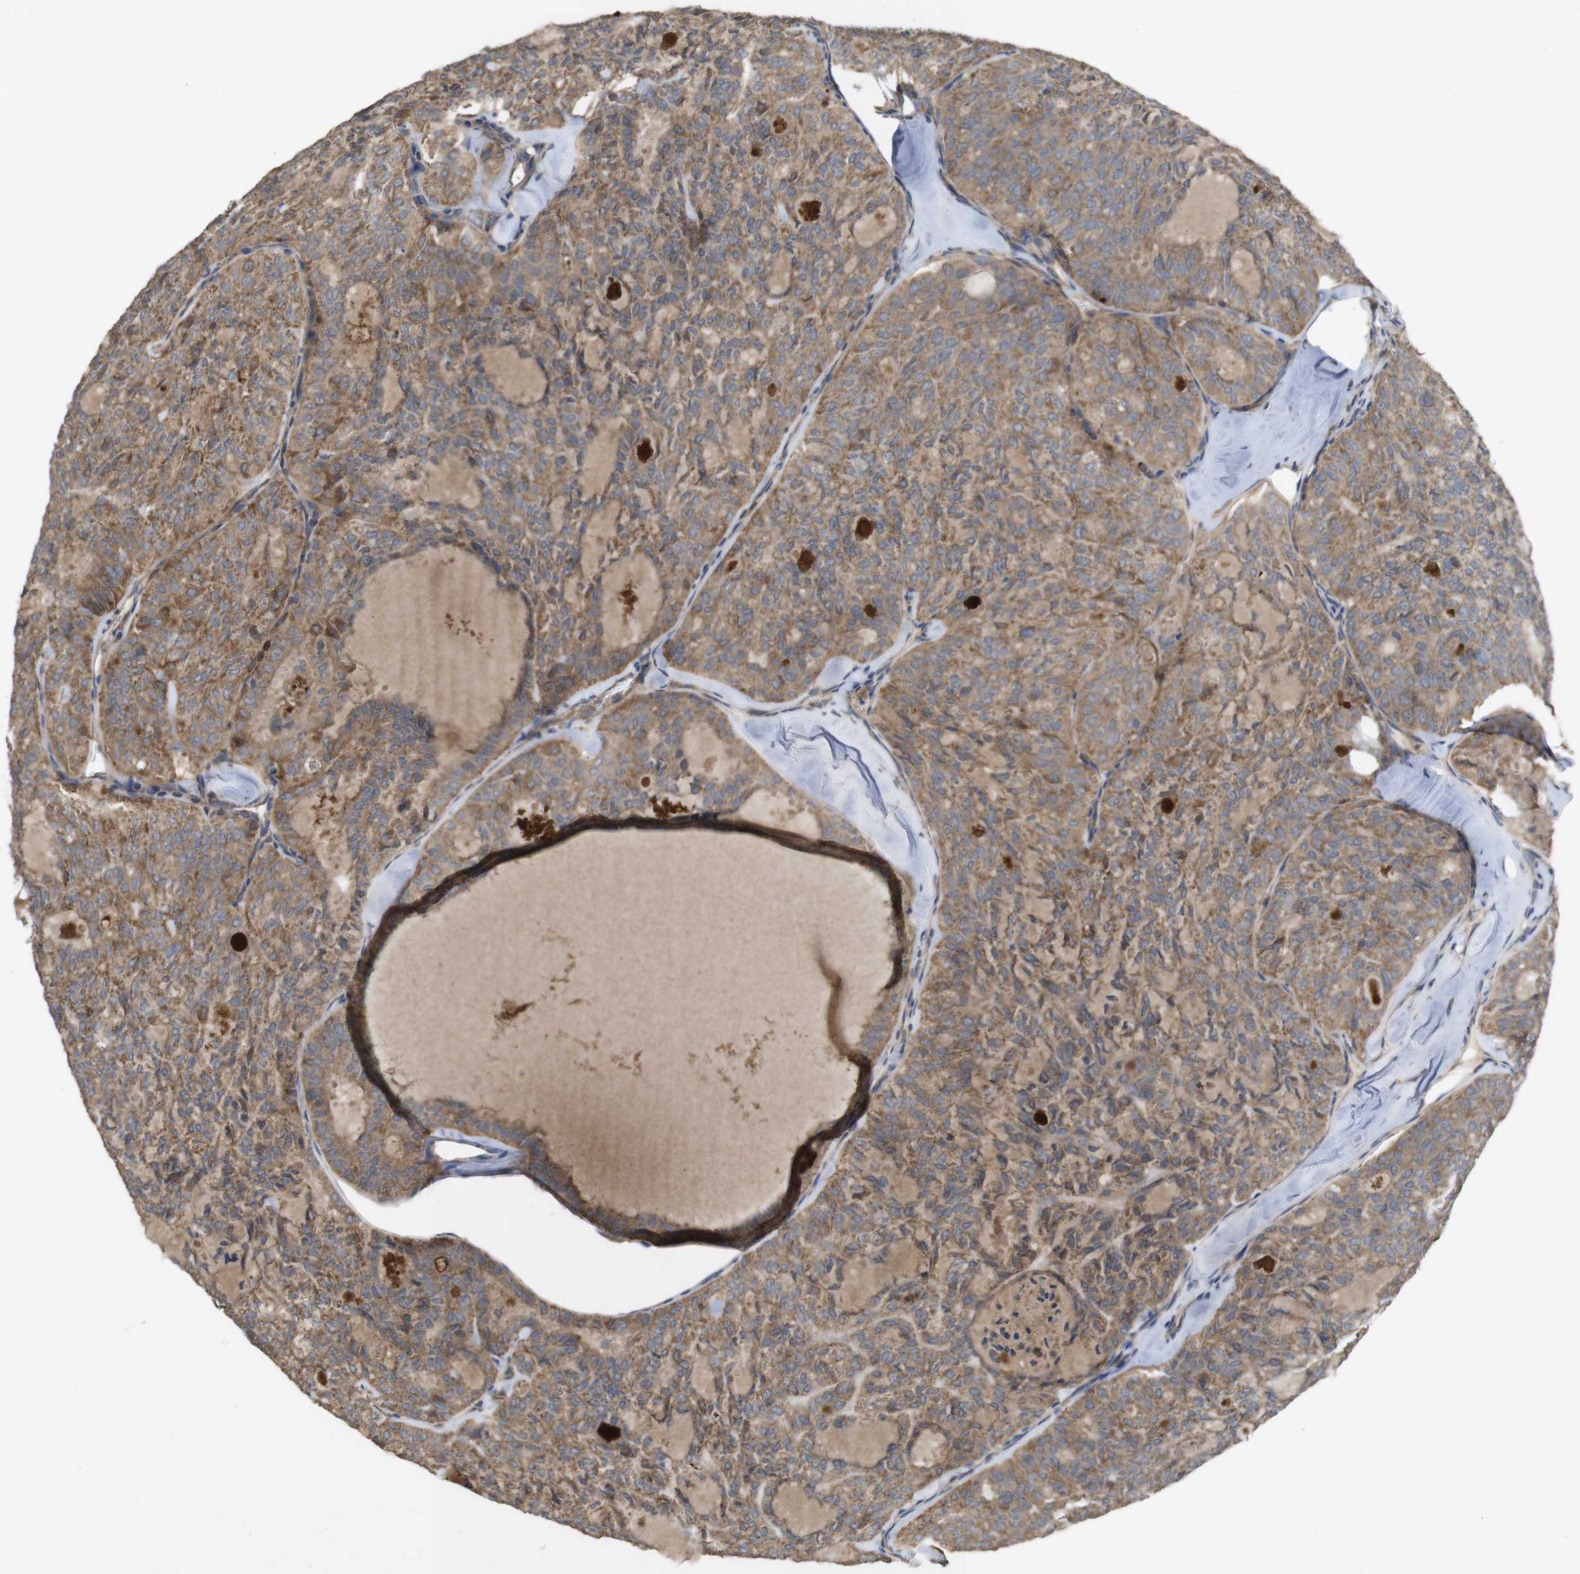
{"staining": {"intensity": "moderate", "quantity": ">75%", "location": "cytoplasmic/membranous"}, "tissue": "thyroid cancer", "cell_type": "Tumor cells", "image_type": "cancer", "snomed": [{"axis": "morphology", "description": "Follicular adenoma carcinoma, NOS"}, {"axis": "topography", "description": "Thyroid gland"}], "caption": "Immunohistochemical staining of follicular adenoma carcinoma (thyroid) shows moderate cytoplasmic/membranous protein staining in about >75% of tumor cells.", "gene": "KCNS3", "patient": {"sex": "male", "age": 75}}